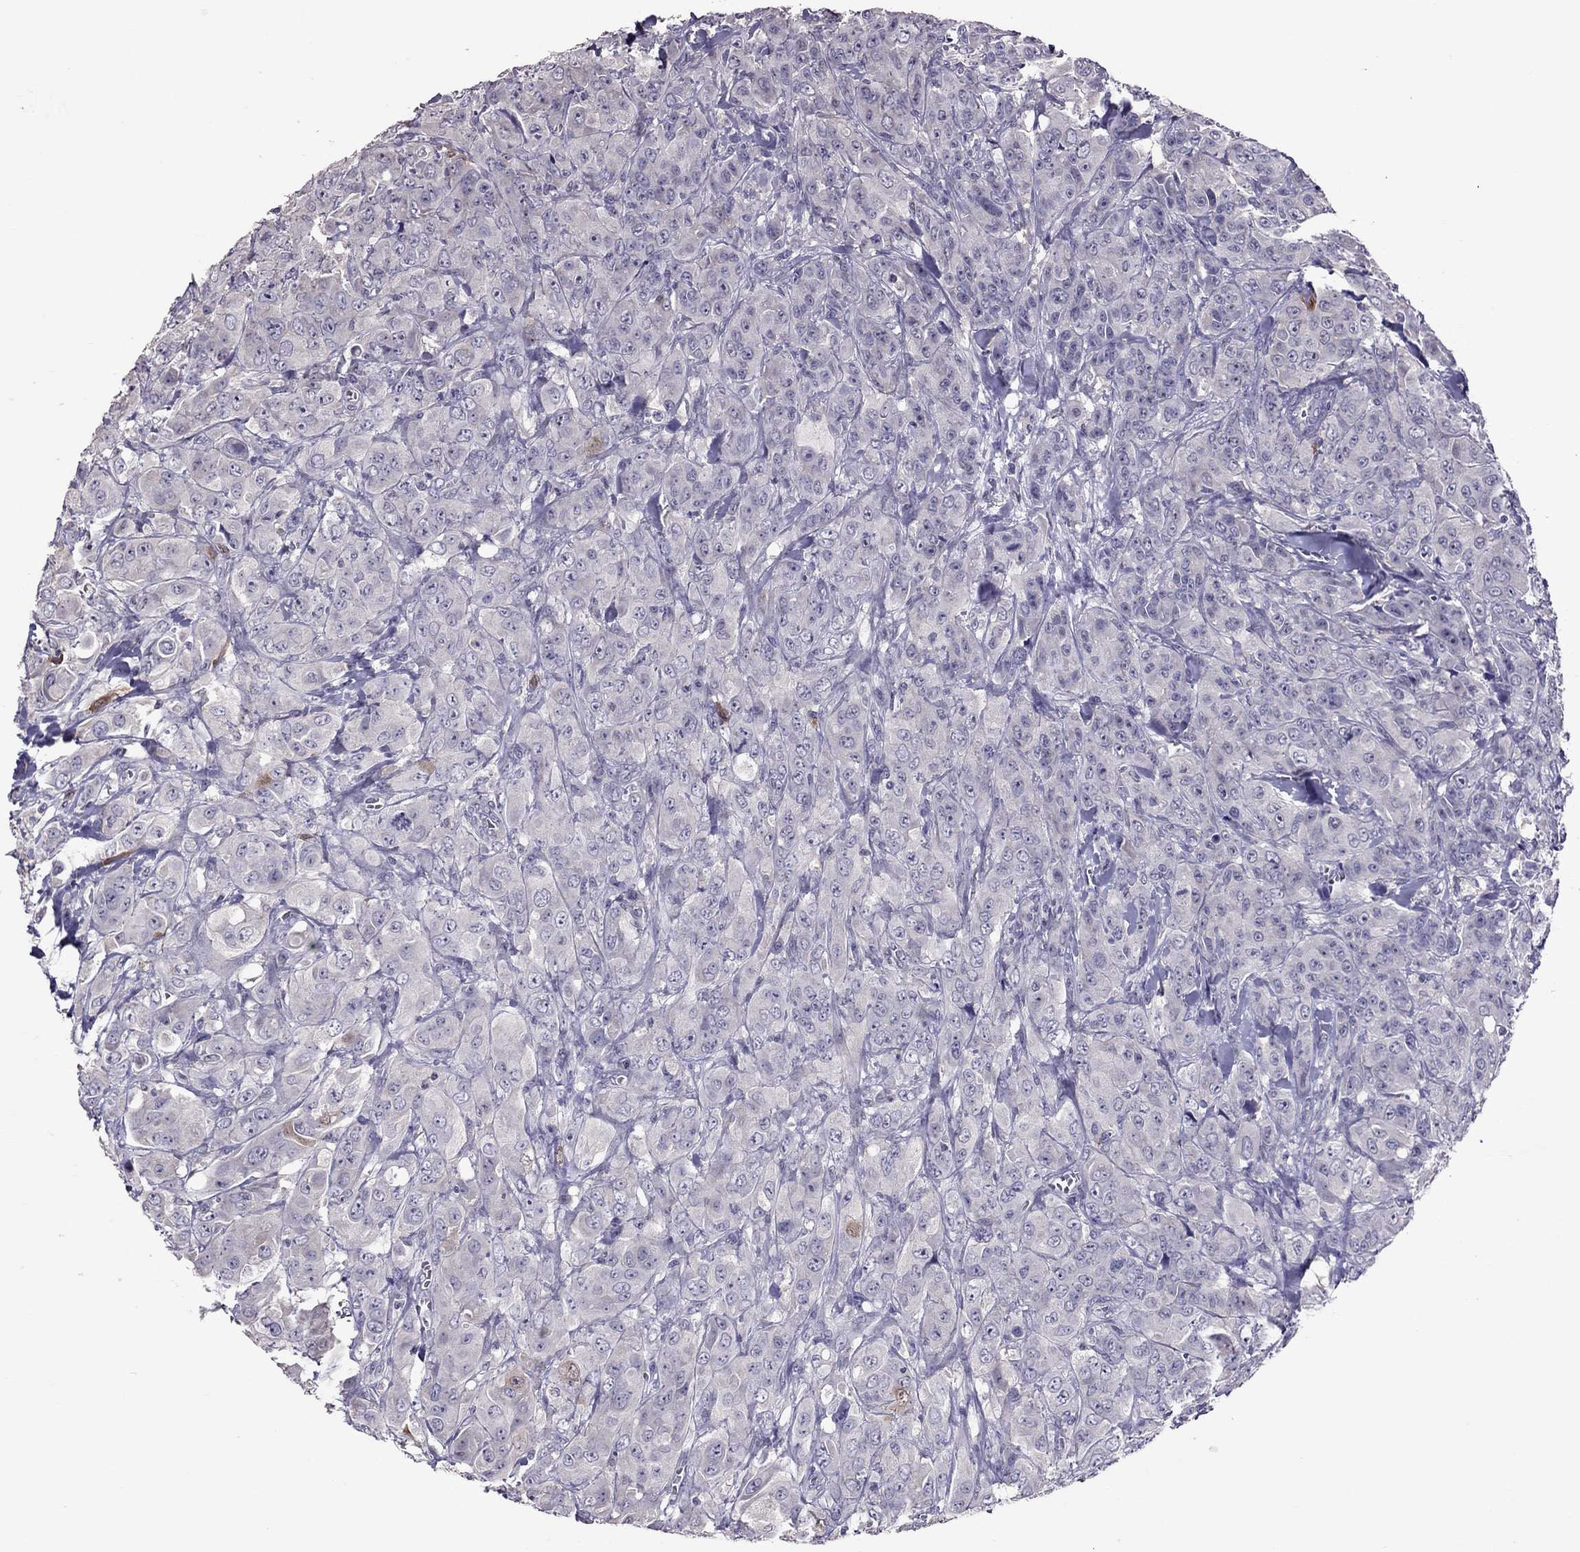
{"staining": {"intensity": "negative", "quantity": "none", "location": "none"}, "tissue": "breast cancer", "cell_type": "Tumor cells", "image_type": "cancer", "snomed": [{"axis": "morphology", "description": "Duct carcinoma"}, {"axis": "topography", "description": "Breast"}], "caption": "This image is of breast cancer (intraductal carcinoma) stained with immunohistochemistry (IHC) to label a protein in brown with the nuclei are counter-stained blue. There is no staining in tumor cells.", "gene": "LRRC46", "patient": {"sex": "female", "age": 43}}